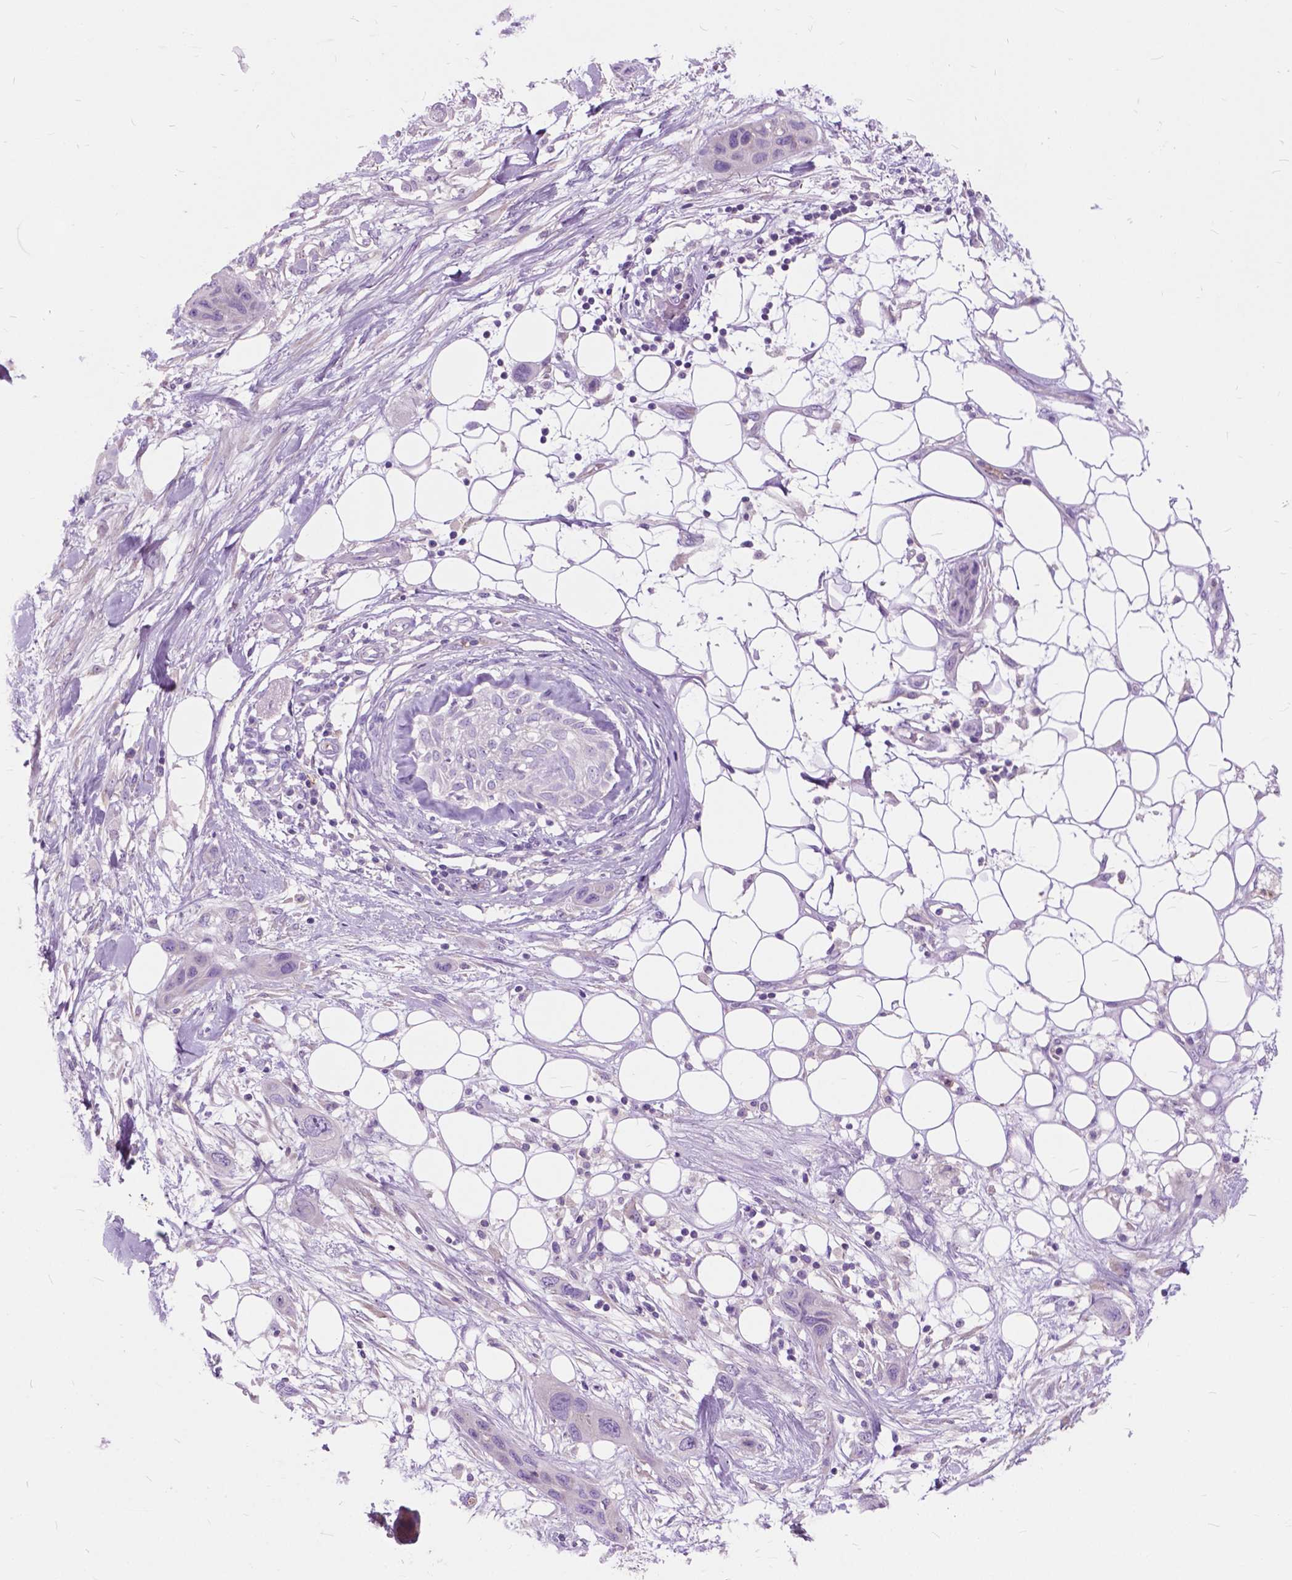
{"staining": {"intensity": "negative", "quantity": "none", "location": "none"}, "tissue": "skin cancer", "cell_type": "Tumor cells", "image_type": "cancer", "snomed": [{"axis": "morphology", "description": "Squamous cell carcinoma, NOS"}, {"axis": "topography", "description": "Skin"}], "caption": "Protein analysis of skin squamous cell carcinoma displays no significant expression in tumor cells. (DAB IHC visualized using brightfield microscopy, high magnification).", "gene": "PRR35", "patient": {"sex": "male", "age": 79}}